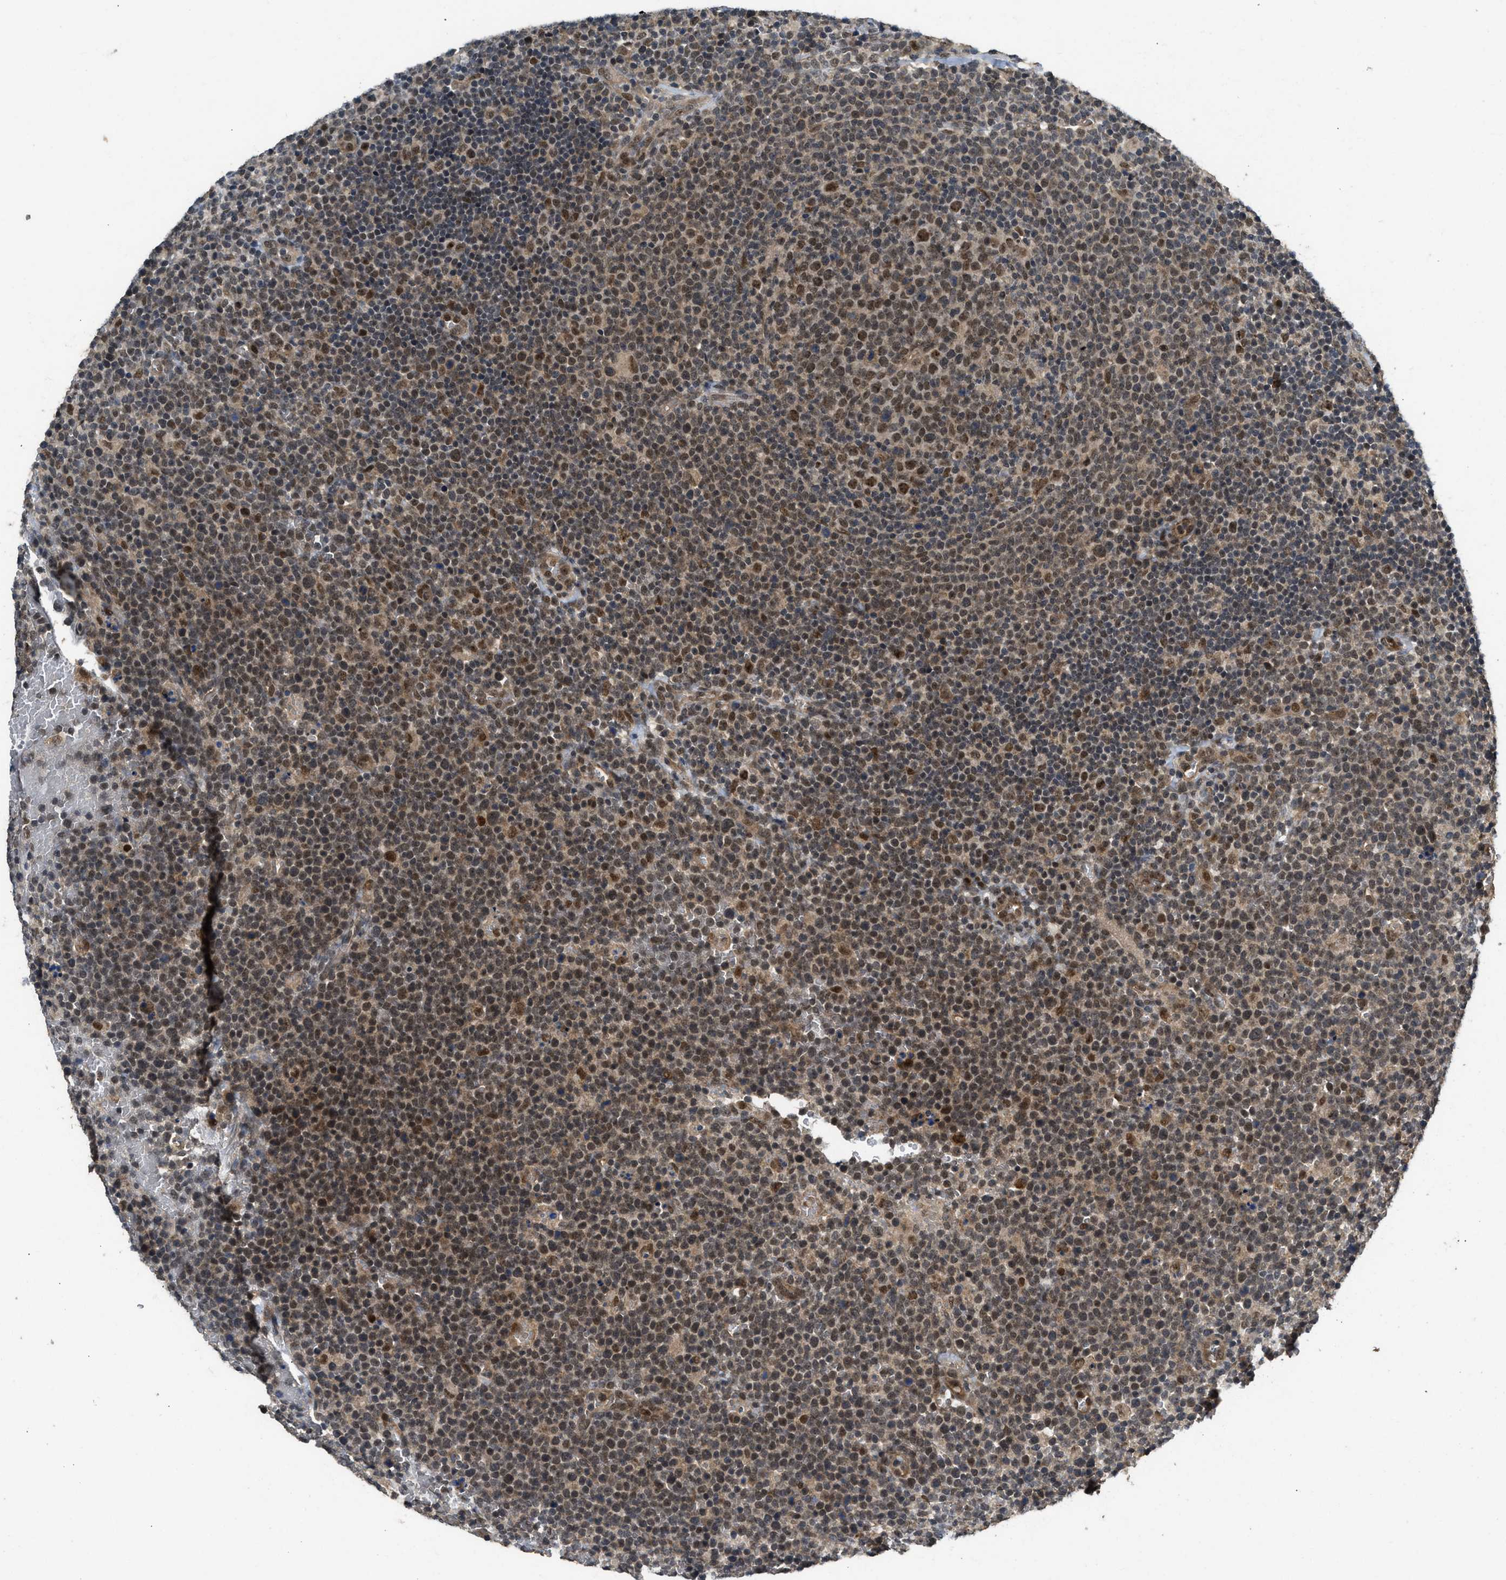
{"staining": {"intensity": "moderate", "quantity": ">75%", "location": "nuclear"}, "tissue": "lymphoma", "cell_type": "Tumor cells", "image_type": "cancer", "snomed": [{"axis": "morphology", "description": "Malignant lymphoma, non-Hodgkin's type, High grade"}, {"axis": "topography", "description": "Lymph node"}], "caption": "IHC micrograph of human malignant lymphoma, non-Hodgkin's type (high-grade) stained for a protein (brown), which shows medium levels of moderate nuclear staining in approximately >75% of tumor cells.", "gene": "GET1", "patient": {"sex": "male", "age": 61}}